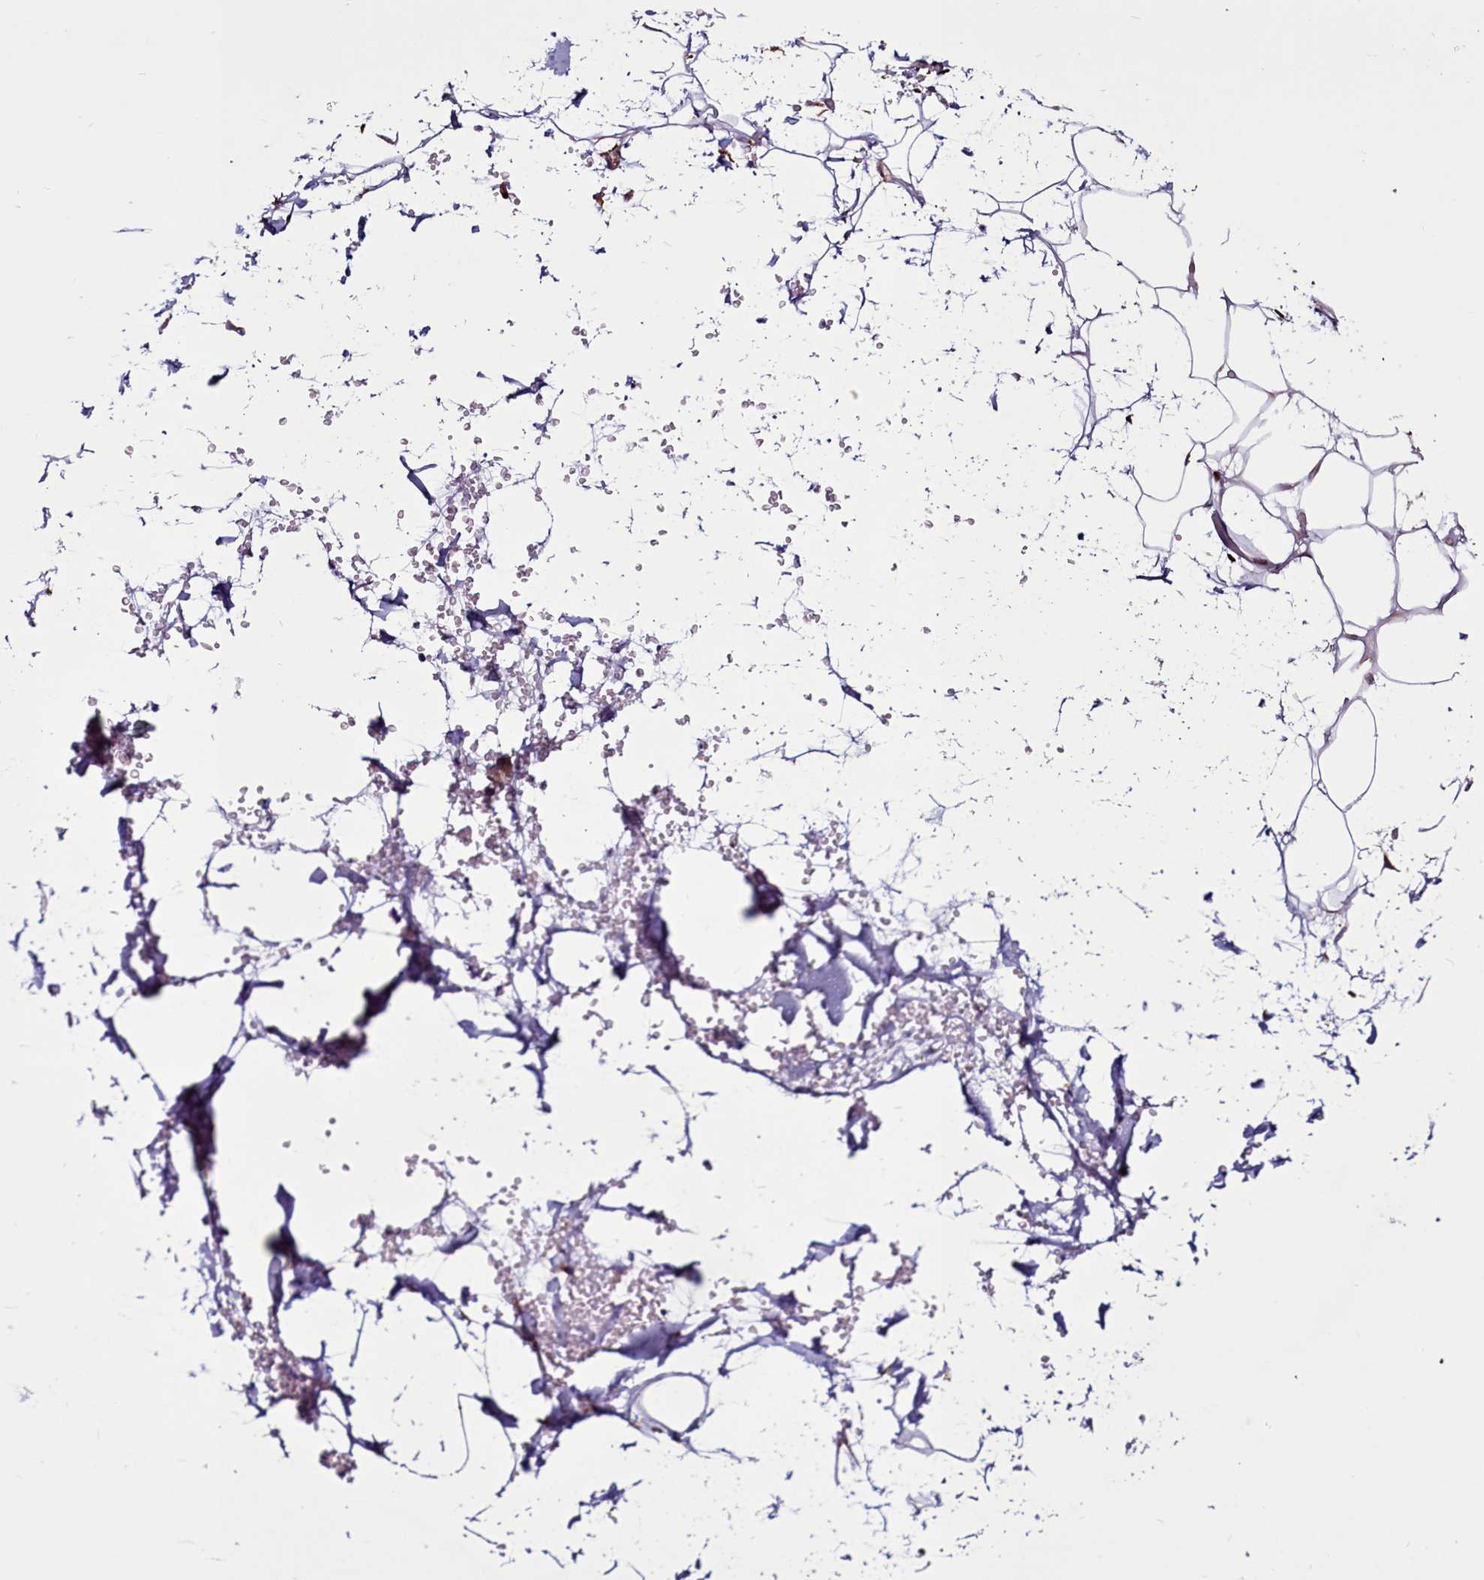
{"staining": {"intensity": "moderate", "quantity": ">75%", "location": "cytoplasmic/membranous"}, "tissue": "adipose tissue", "cell_type": "Adipocytes", "image_type": "normal", "snomed": [{"axis": "morphology", "description": "Normal tissue, NOS"}, {"axis": "topography", "description": "Breast"}], "caption": "Adipocytes show medium levels of moderate cytoplasmic/membranous expression in about >75% of cells in benign human adipose tissue. (brown staining indicates protein expression, while blue staining denotes nuclei).", "gene": "MCRIP1", "patient": {"sex": "female", "age": 26}}